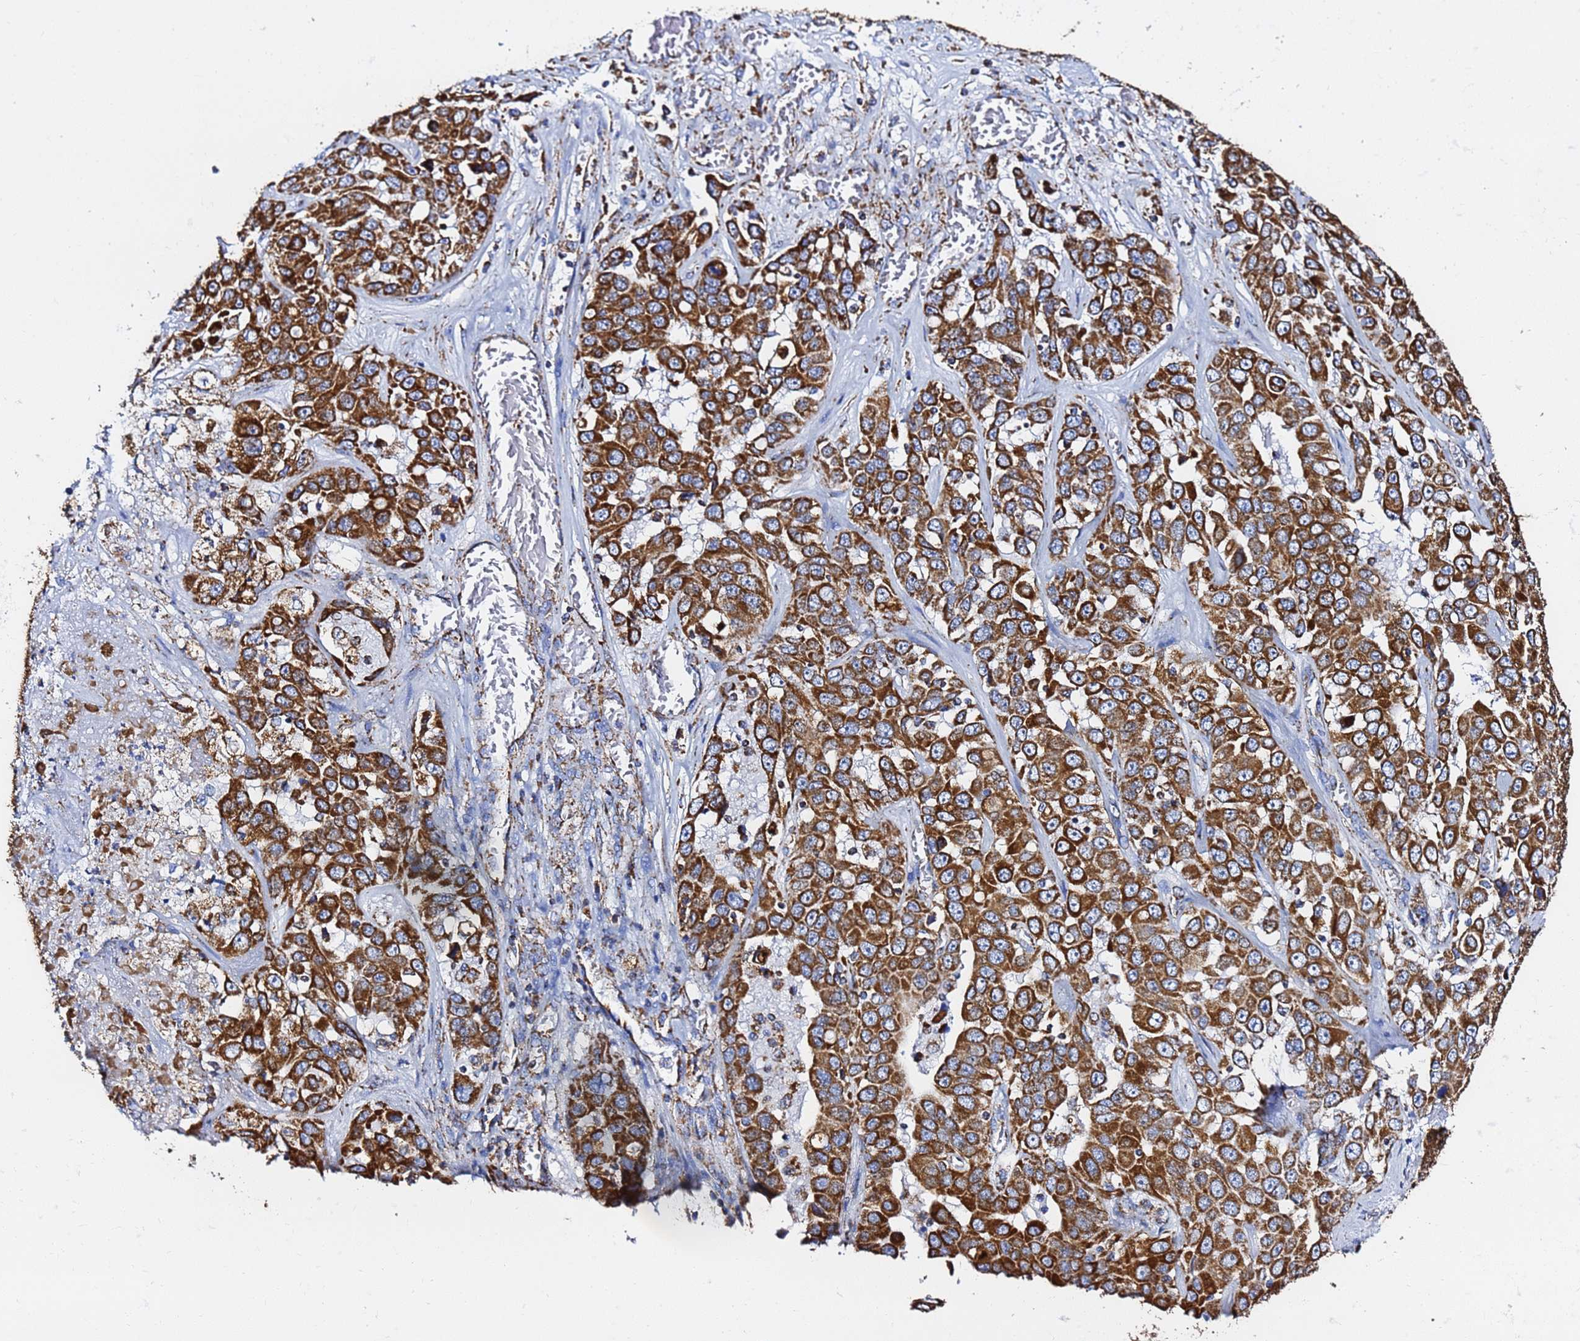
{"staining": {"intensity": "strong", "quantity": ">75%", "location": "cytoplasmic/membranous"}, "tissue": "liver cancer", "cell_type": "Tumor cells", "image_type": "cancer", "snomed": [{"axis": "morphology", "description": "Cholangiocarcinoma"}, {"axis": "topography", "description": "Liver"}], "caption": "A high amount of strong cytoplasmic/membranous positivity is present in about >75% of tumor cells in liver cholangiocarcinoma tissue. Using DAB (3,3'-diaminobenzidine) (brown) and hematoxylin (blue) stains, captured at high magnification using brightfield microscopy.", "gene": "PHB2", "patient": {"sex": "female", "age": 52}}